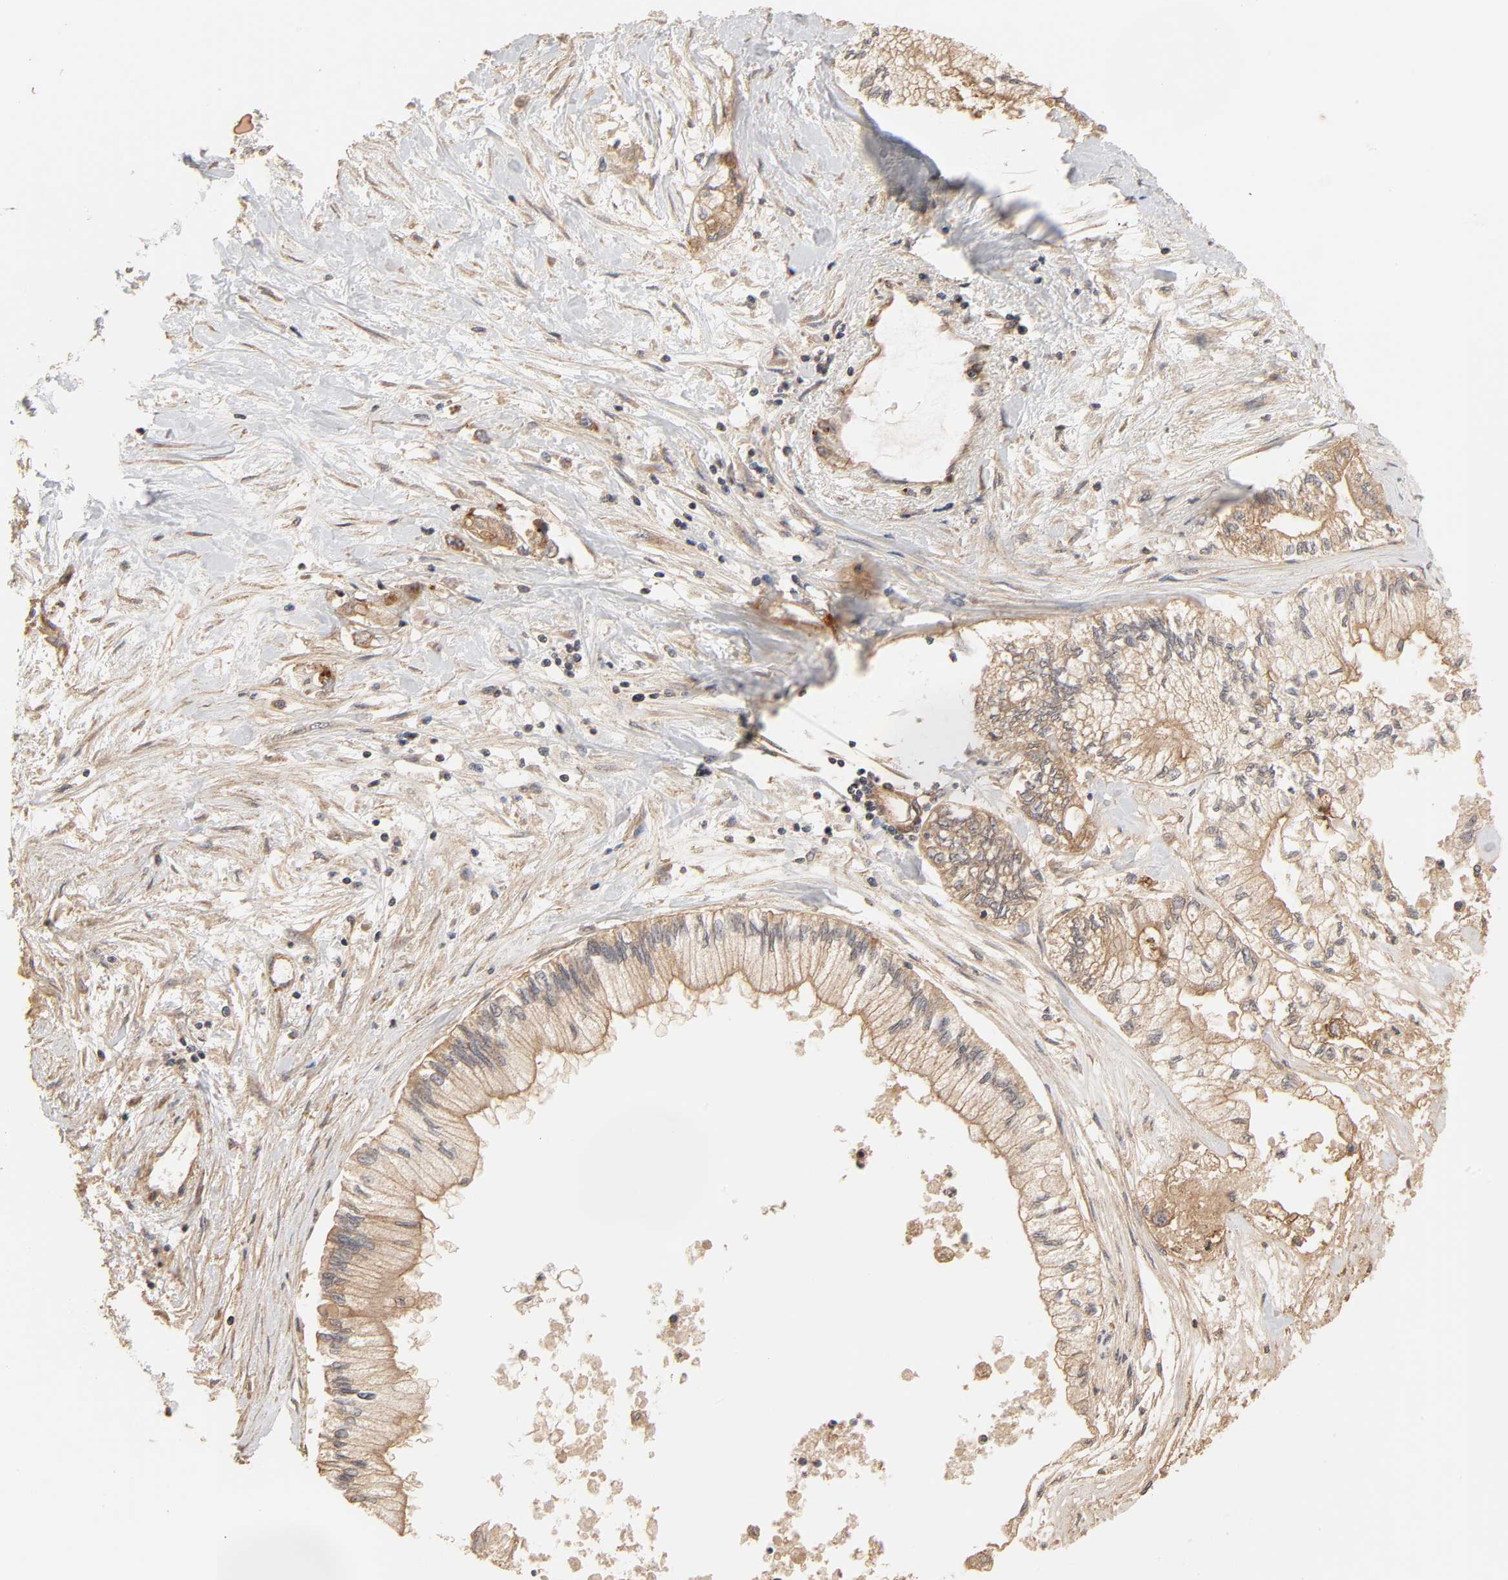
{"staining": {"intensity": "moderate", "quantity": ">75%", "location": "cytoplasmic/membranous"}, "tissue": "pancreatic cancer", "cell_type": "Tumor cells", "image_type": "cancer", "snomed": [{"axis": "morphology", "description": "Adenocarcinoma, NOS"}, {"axis": "topography", "description": "Pancreas"}], "caption": "Moderate cytoplasmic/membranous expression for a protein is present in about >75% of tumor cells of adenocarcinoma (pancreatic) using immunohistochemistry.", "gene": "EPS8", "patient": {"sex": "male", "age": 79}}